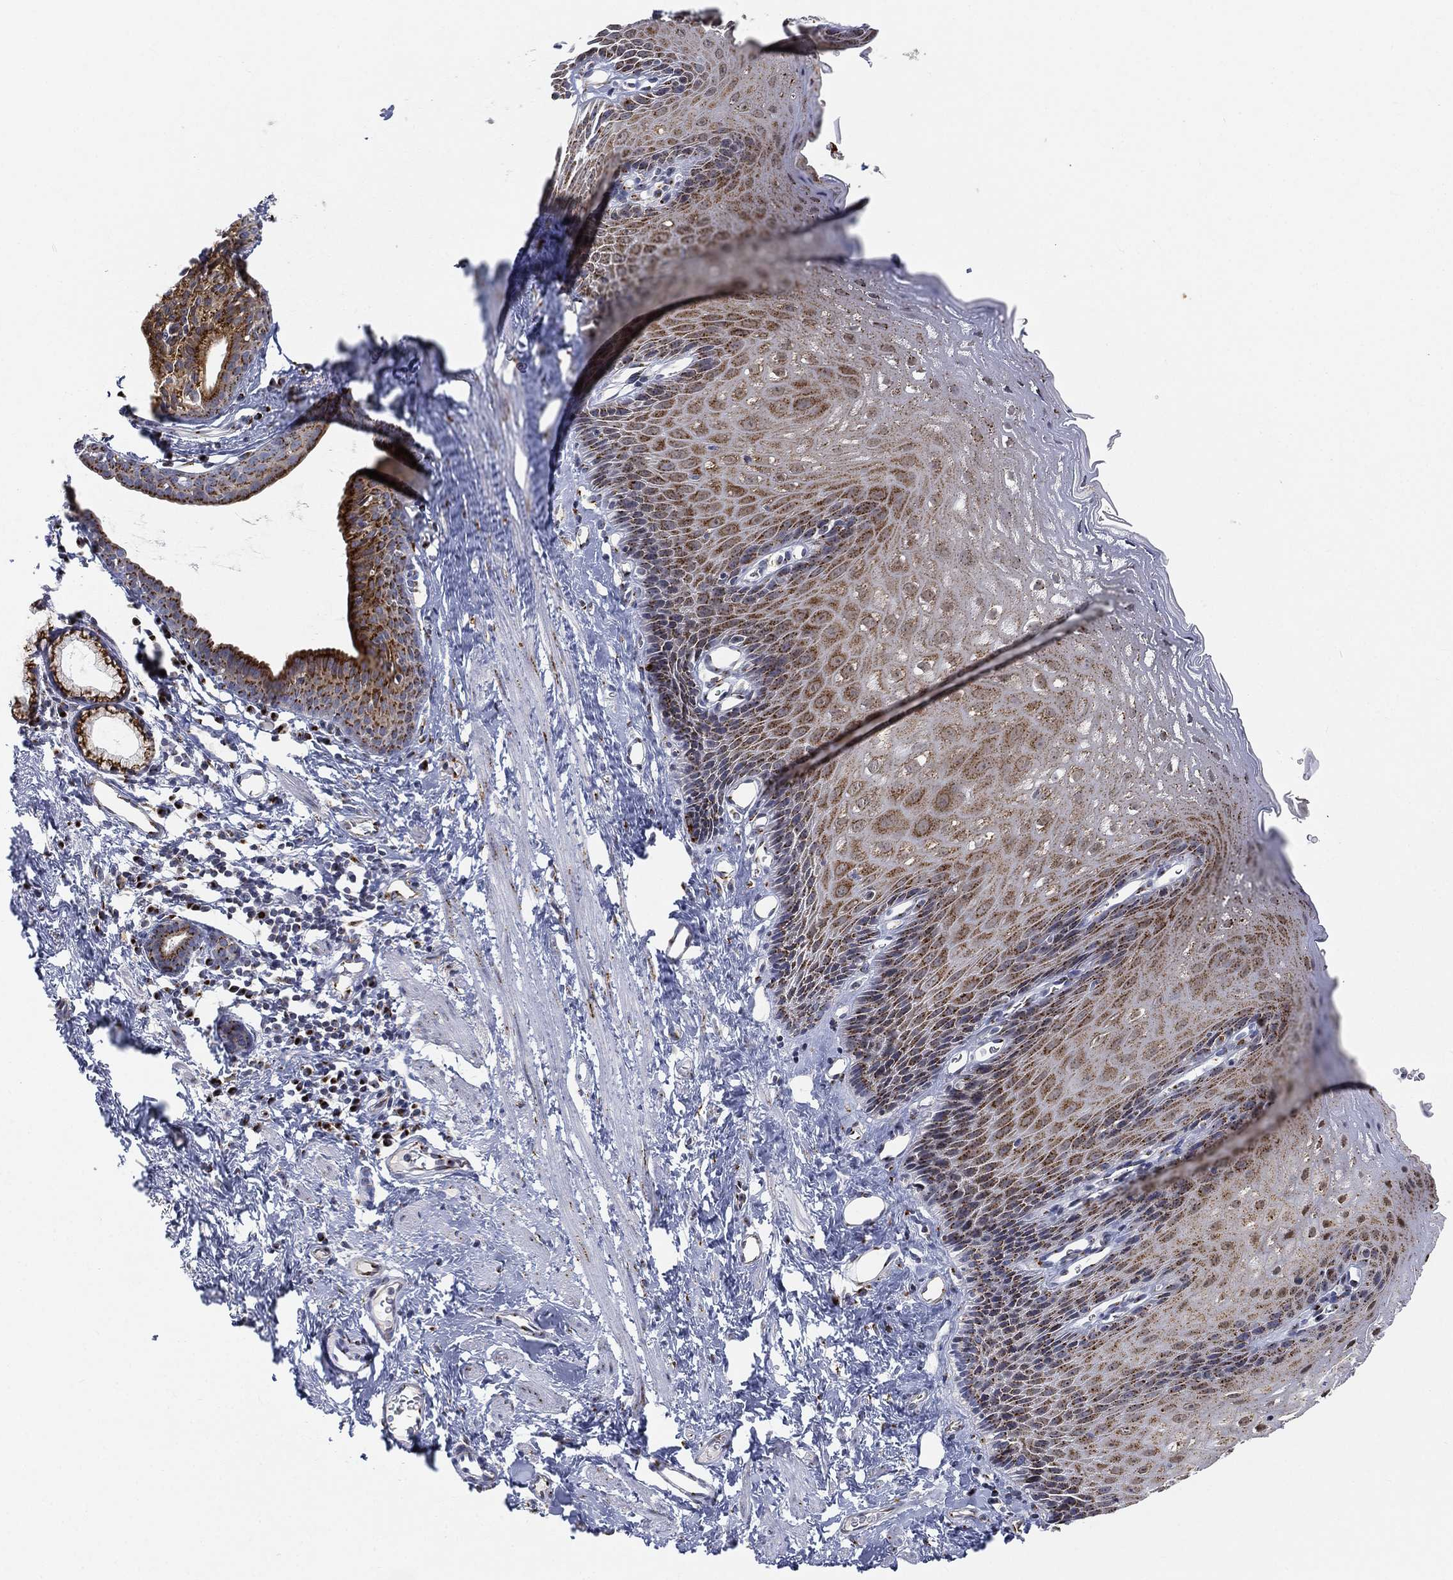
{"staining": {"intensity": "moderate", "quantity": "25%-75%", "location": "cytoplasmic/membranous"}, "tissue": "esophagus", "cell_type": "Squamous epithelial cells", "image_type": "normal", "snomed": [{"axis": "morphology", "description": "Normal tissue, NOS"}, {"axis": "topography", "description": "Esophagus"}], "caption": "Immunohistochemical staining of benign human esophagus displays moderate cytoplasmic/membranous protein expression in about 25%-75% of squamous epithelial cells. The staining is performed using DAB brown chromogen to label protein expression. The nuclei are counter-stained blue using hematoxylin.", "gene": "TICAM1", "patient": {"sex": "male", "age": 64}}